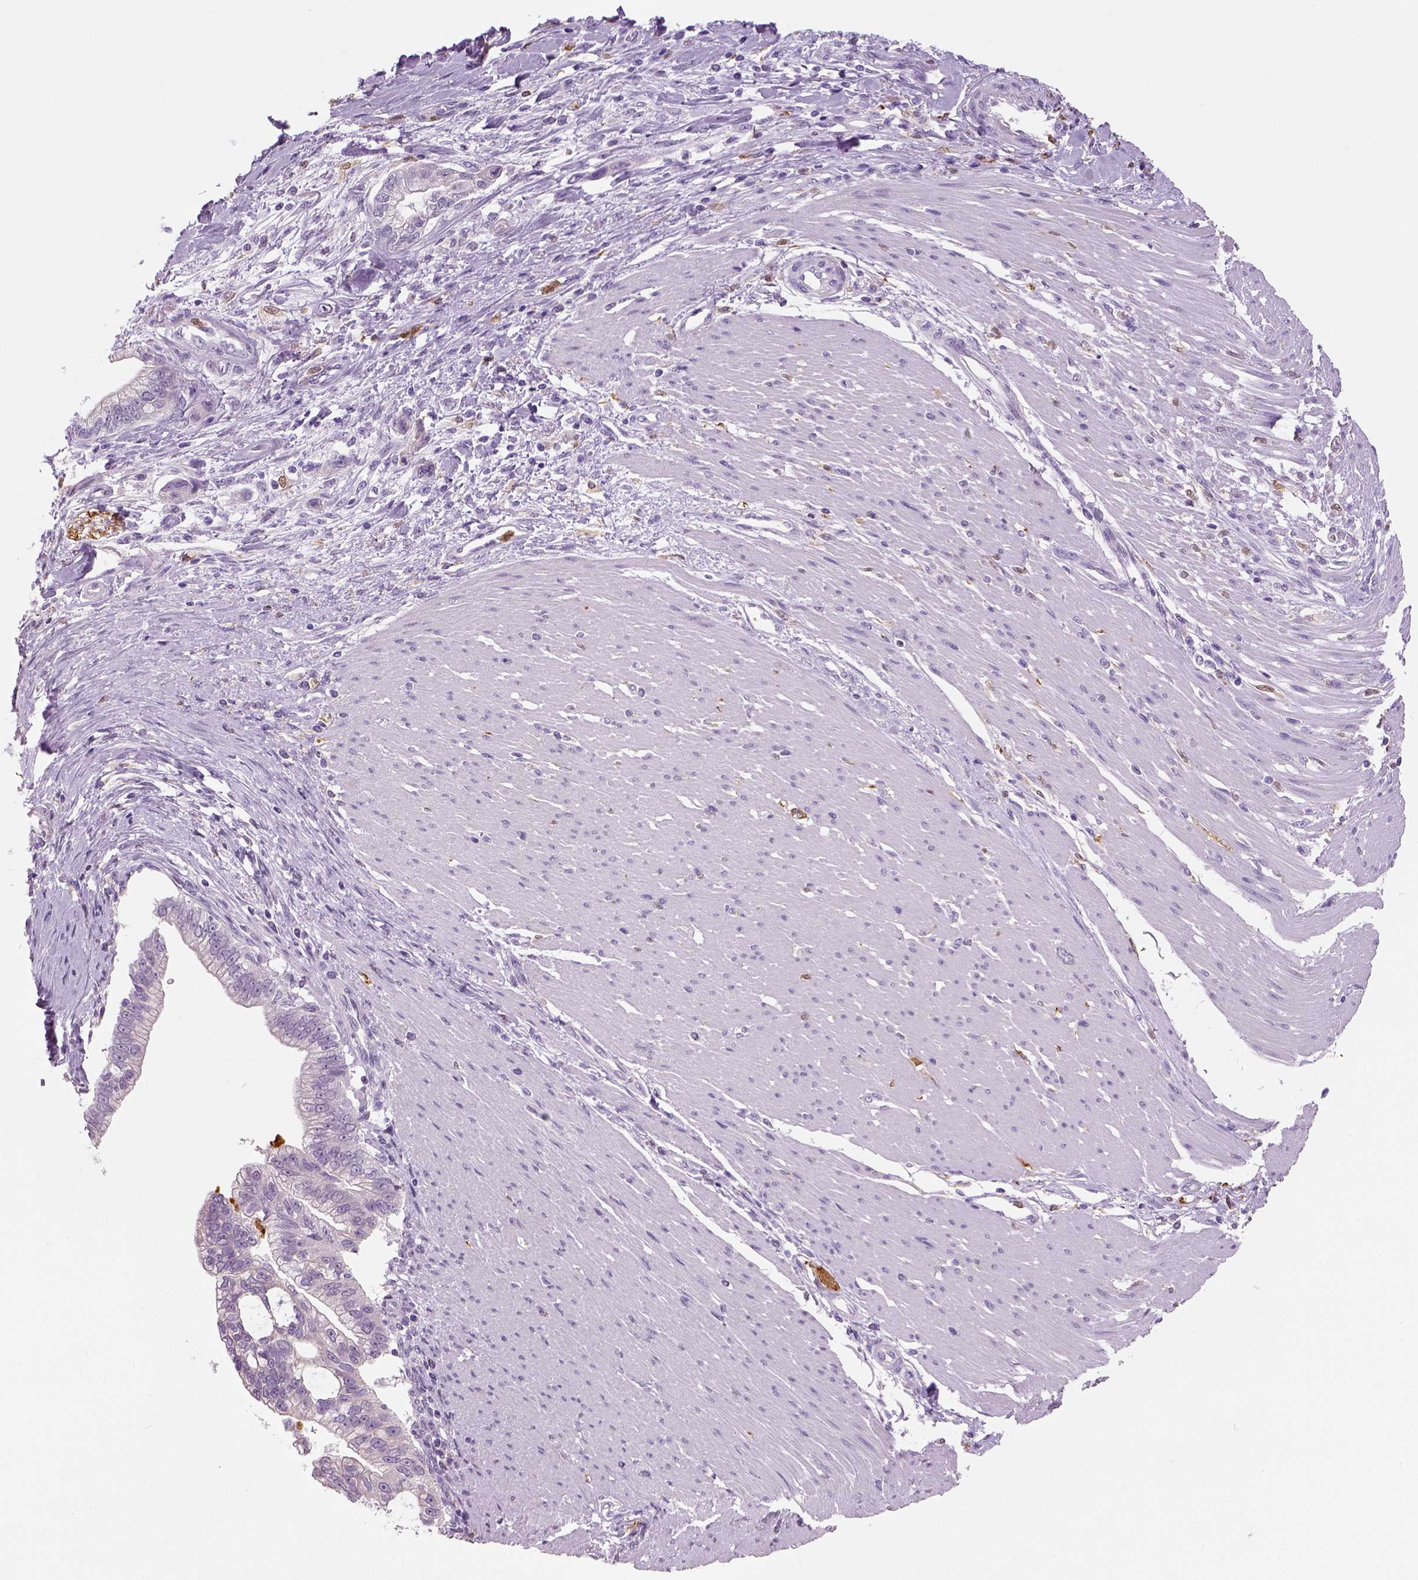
{"staining": {"intensity": "negative", "quantity": "none", "location": "none"}, "tissue": "pancreatic cancer", "cell_type": "Tumor cells", "image_type": "cancer", "snomed": [{"axis": "morphology", "description": "Adenocarcinoma, NOS"}, {"axis": "topography", "description": "Pancreas"}], "caption": "There is no significant positivity in tumor cells of pancreatic cancer (adenocarcinoma).", "gene": "NECAB2", "patient": {"sex": "male", "age": 70}}